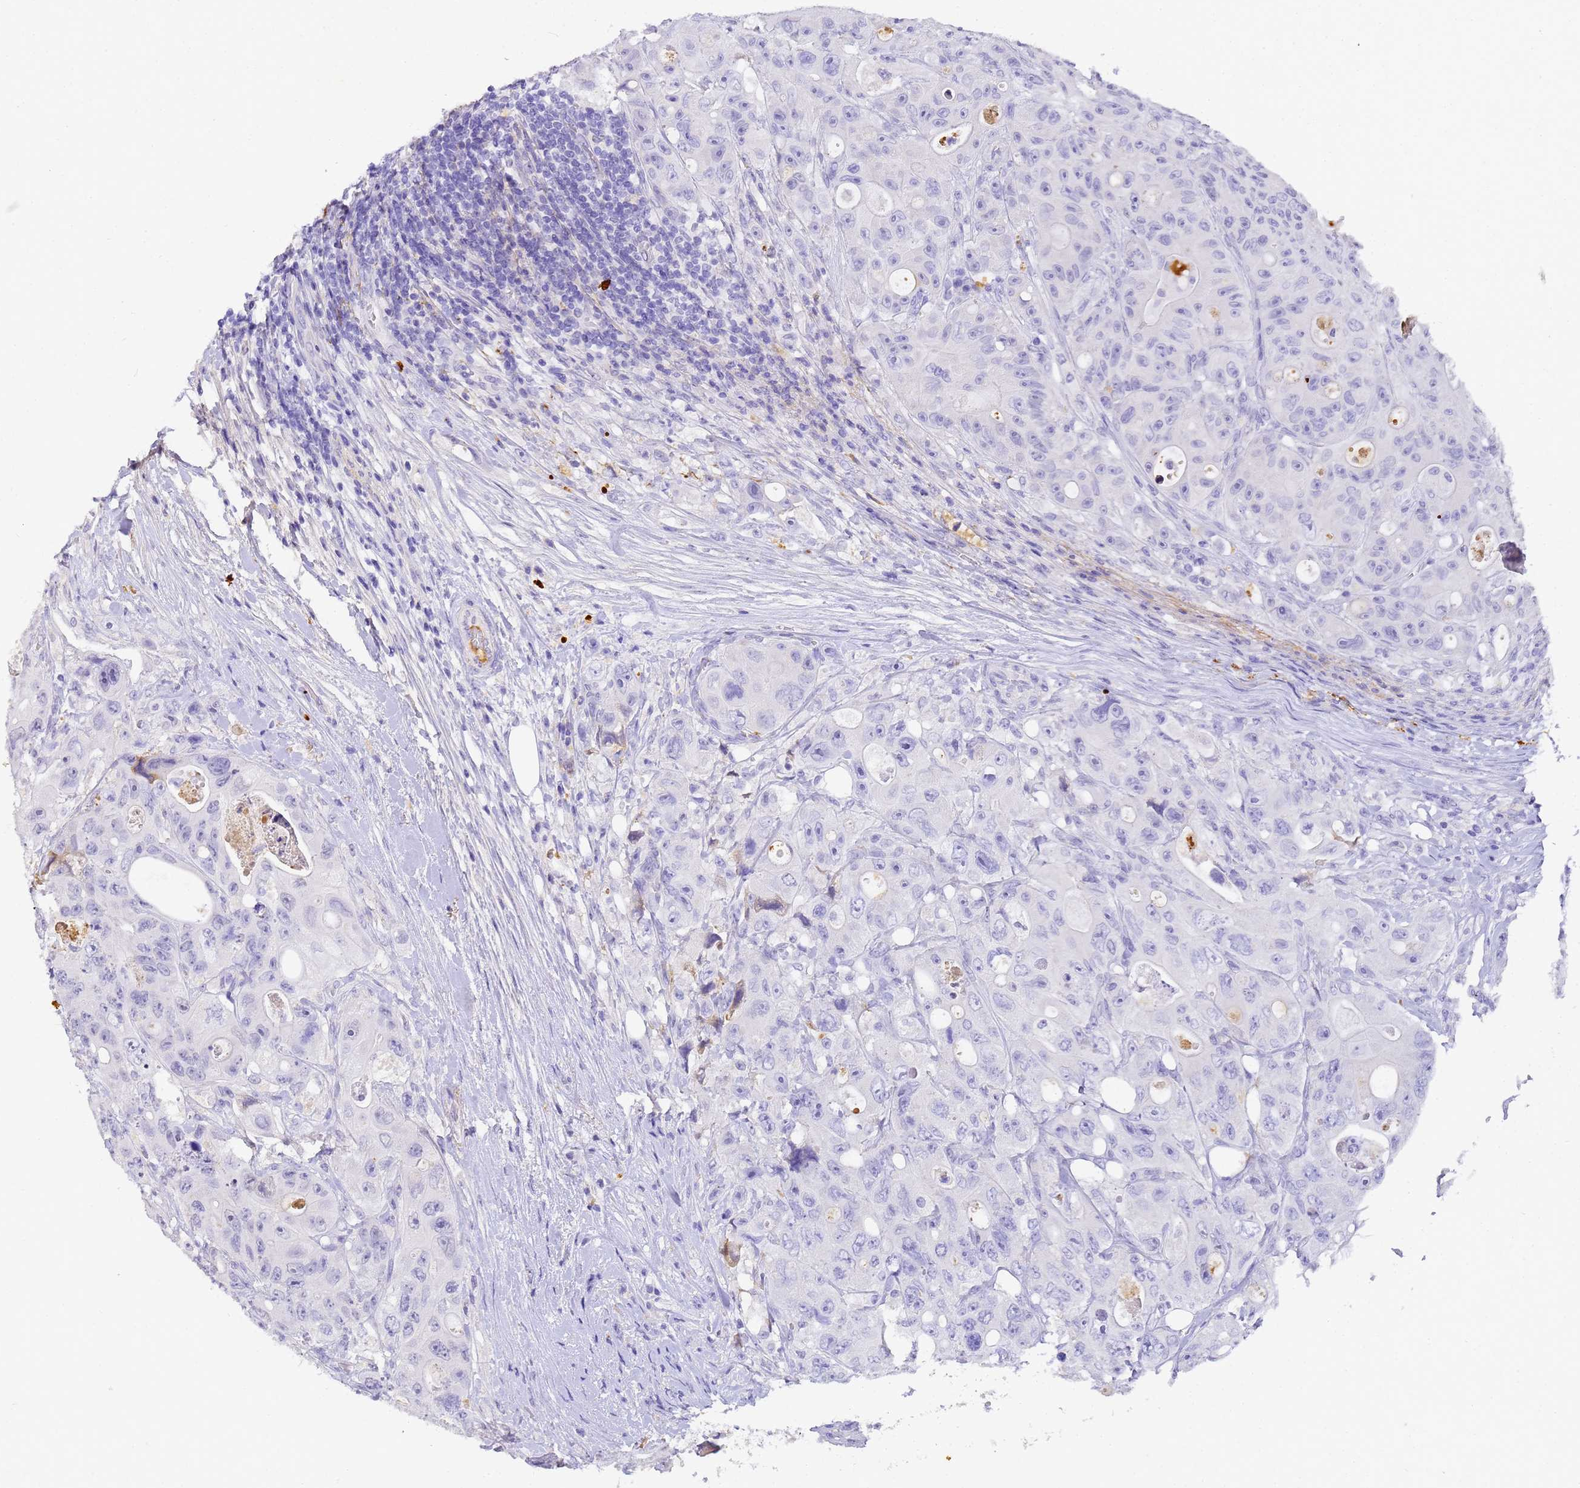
{"staining": {"intensity": "negative", "quantity": "none", "location": "none"}, "tissue": "colorectal cancer", "cell_type": "Tumor cells", "image_type": "cancer", "snomed": [{"axis": "morphology", "description": "Adenocarcinoma, NOS"}, {"axis": "topography", "description": "Colon"}], "caption": "This is a micrograph of IHC staining of adenocarcinoma (colorectal), which shows no positivity in tumor cells.", "gene": "CFHR2", "patient": {"sex": "female", "age": 46}}